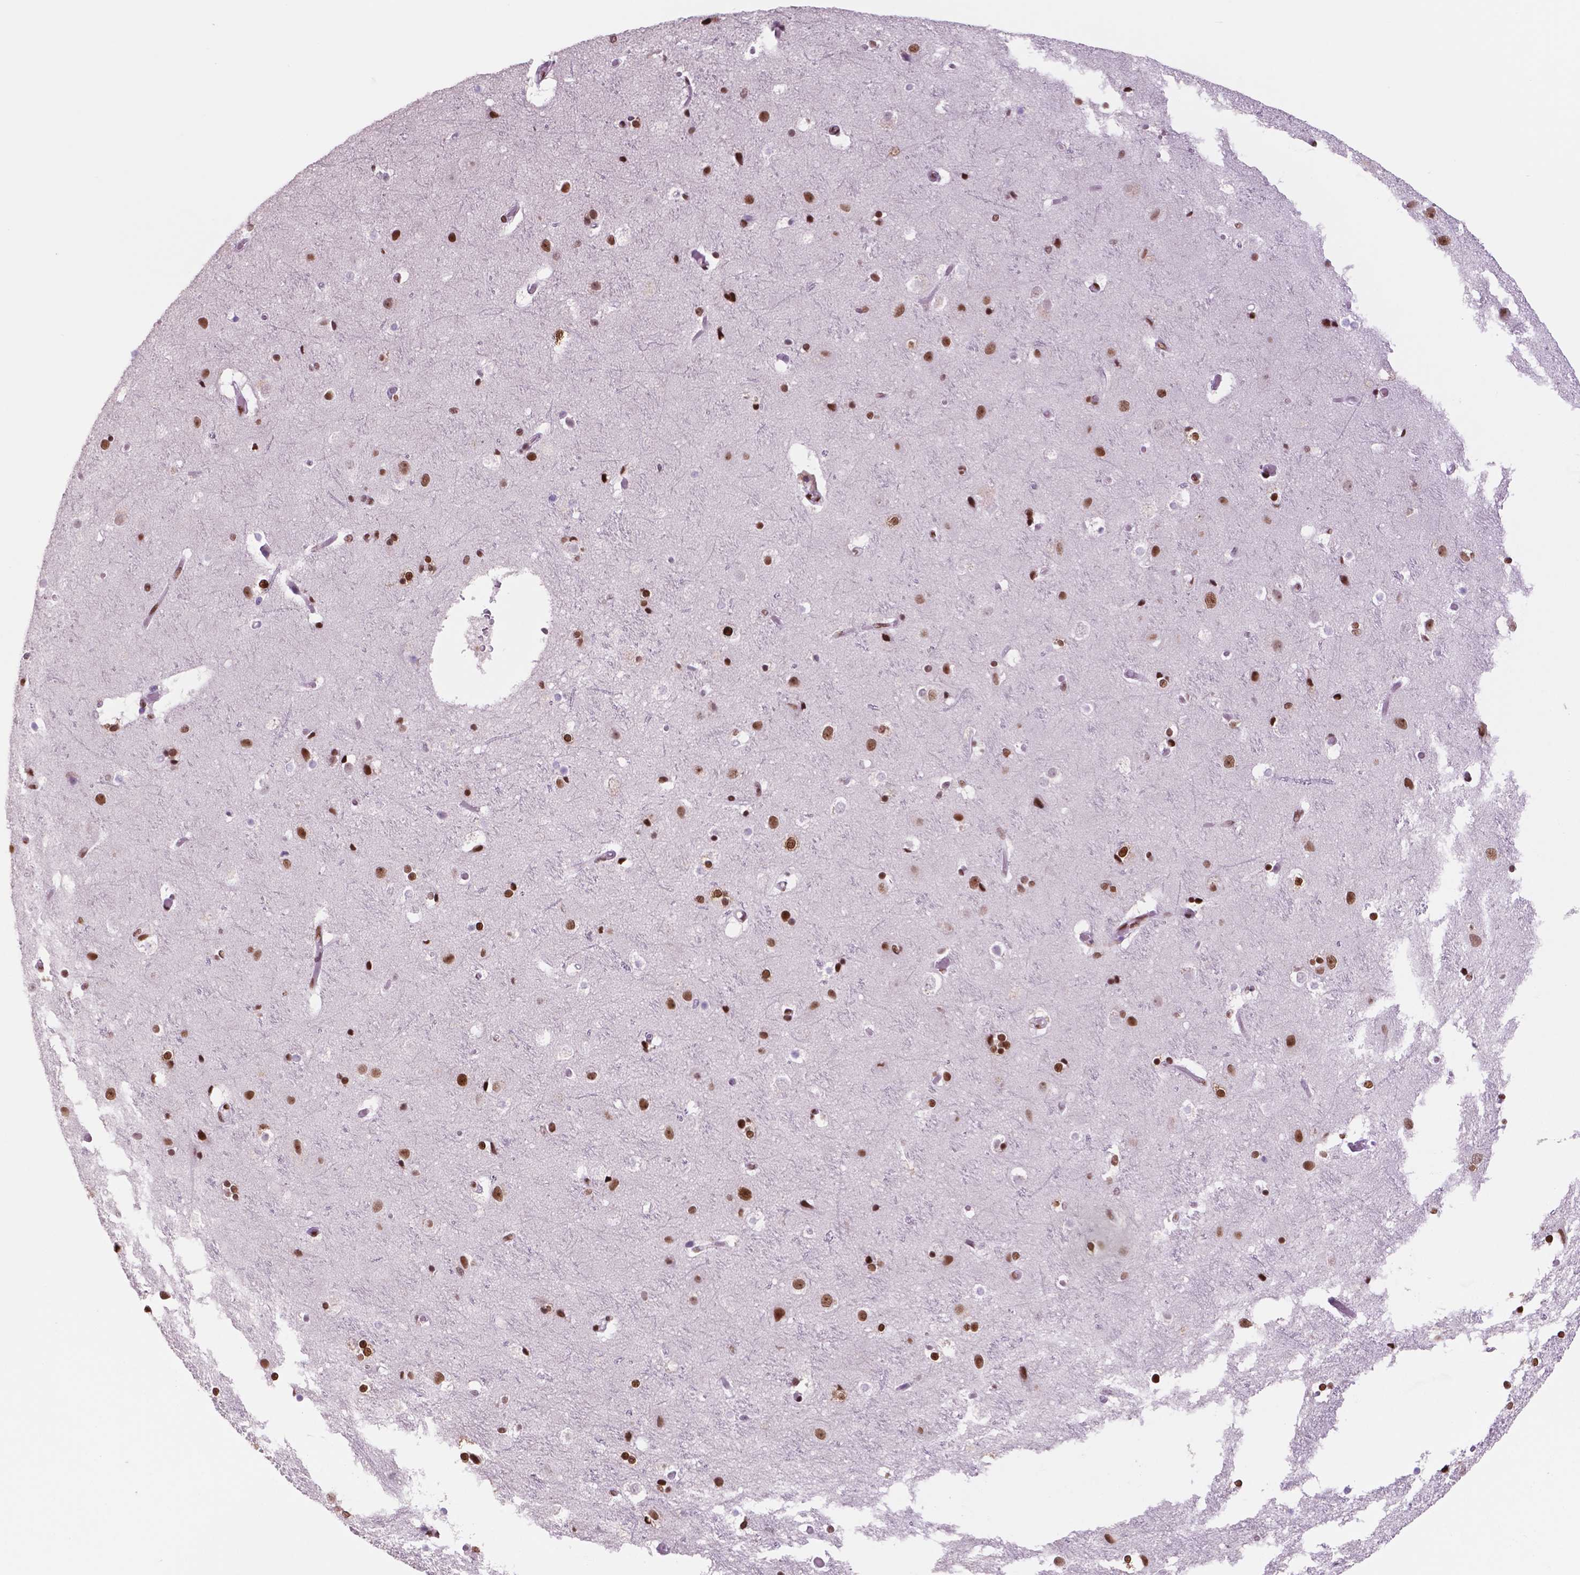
{"staining": {"intensity": "moderate", "quantity": "<25%", "location": "nuclear"}, "tissue": "cerebral cortex", "cell_type": "Endothelial cells", "image_type": "normal", "snomed": [{"axis": "morphology", "description": "Normal tissue, NOS"}, {"axis": "topography", "description": "Cerebral cortex"}], "caption": "Immunohistochemistry (IHC) of benign human cerebral cortex exhibits low levels of moderate nuclear expression in about <25% of endothelial cells.", "gene": "MSH6", "patient": {"sex": "female", "age": 52}}